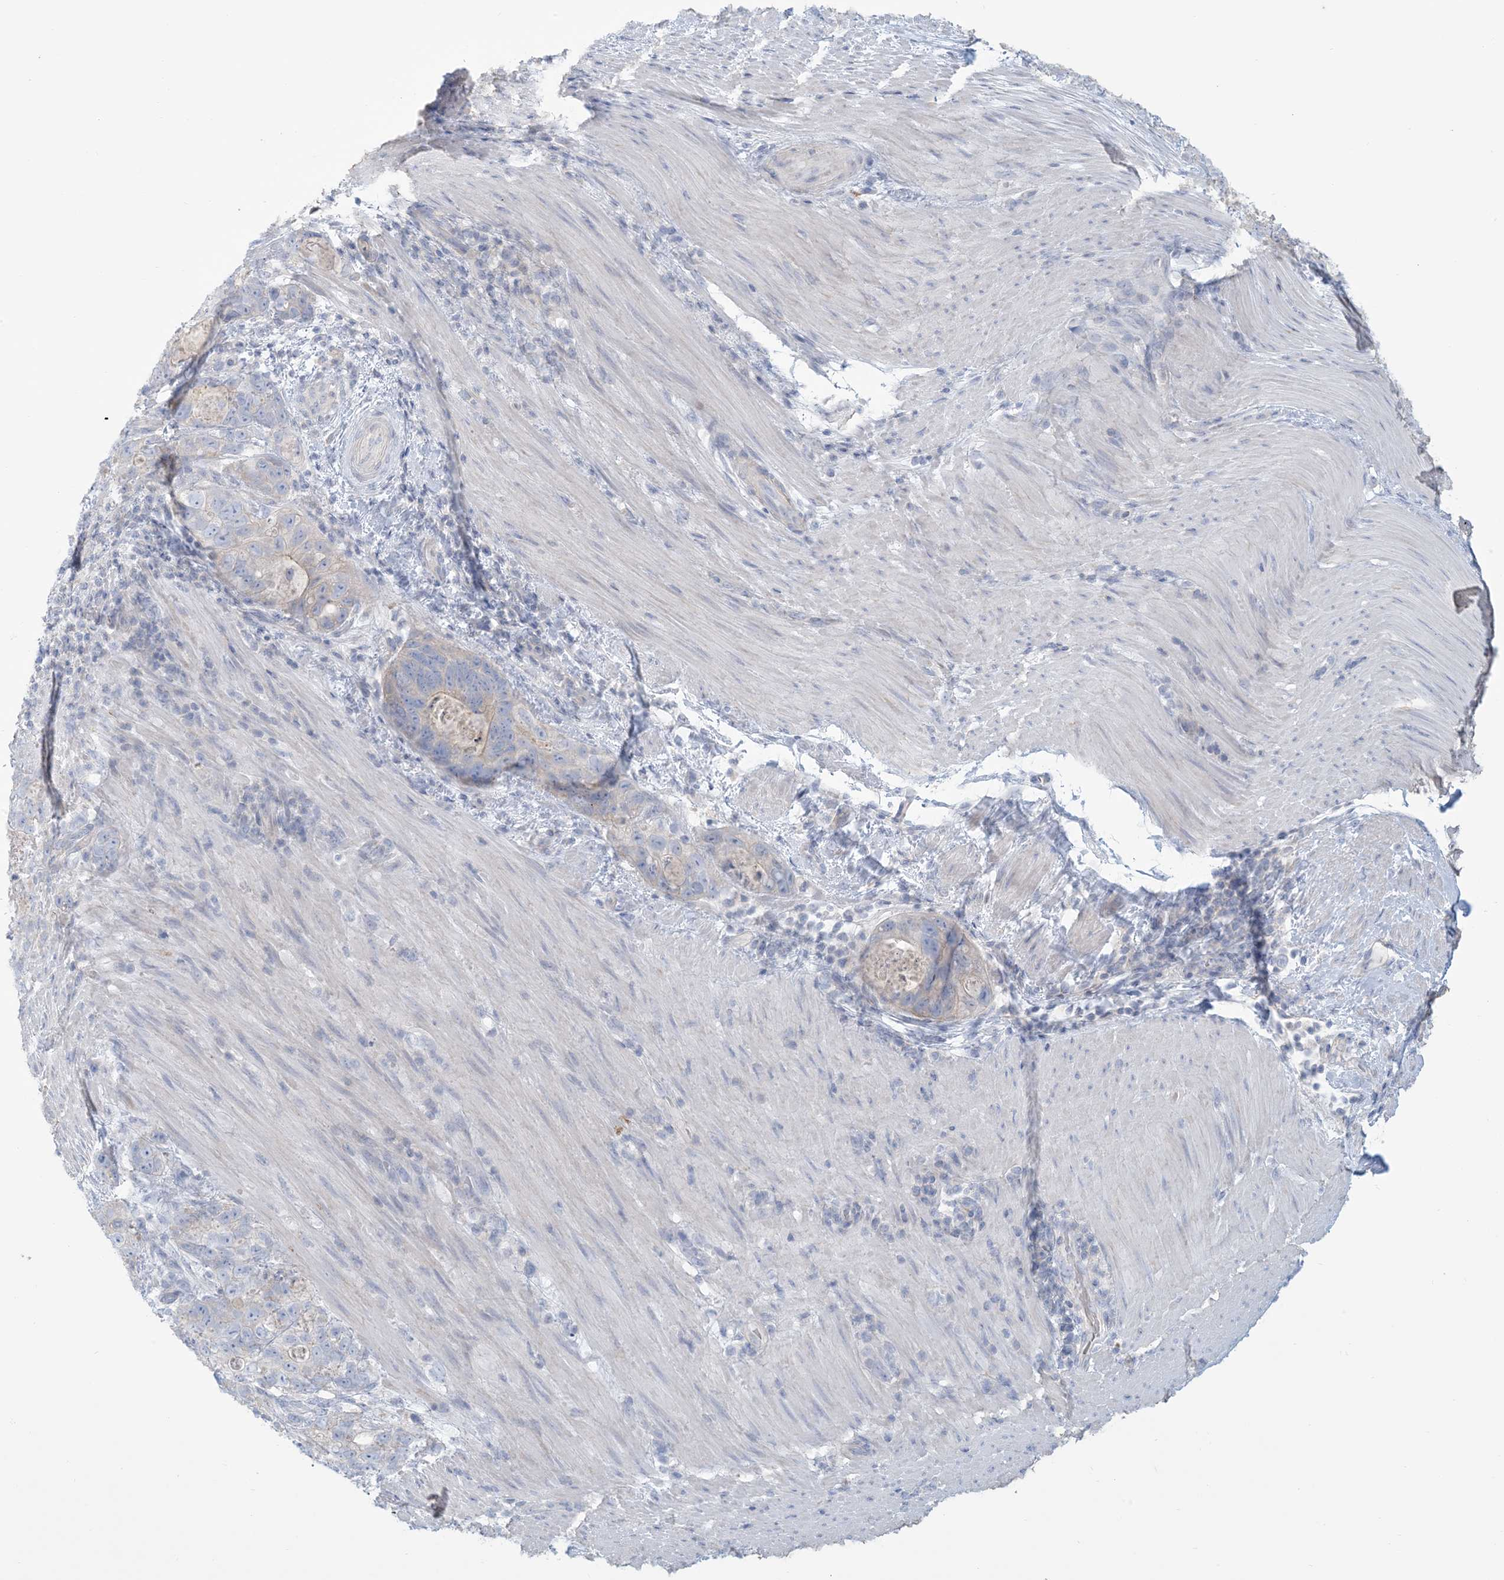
{"staining": {"intensity": "weak", "quantity": "<25%", "location": "cytoplasmic/membranous"}, "tissue": "stomach cancer", "cell_type": "Tumor cells", "image_type": "cancer", "snomed": [{"axis": "morphology", "description": "Normal tissue, NOS"}, {"axis": "morphology", "description": "Adenocarcinoma, NOS"}, {"axis": "topography", "description": "Stomach"}], "caption": "Immunohistochemistry micrograph of stomach cancer (adenocarcinoma) stained for a protein (brown), which demonstrates no staining in tumor cells. Brightfield microscopy of IHC stained with DAB (brown) and hematoxylin (blue), captured at high magnification.", "gene": "MTHFD2L", "patient": {"sex": "female", "age": 89}}